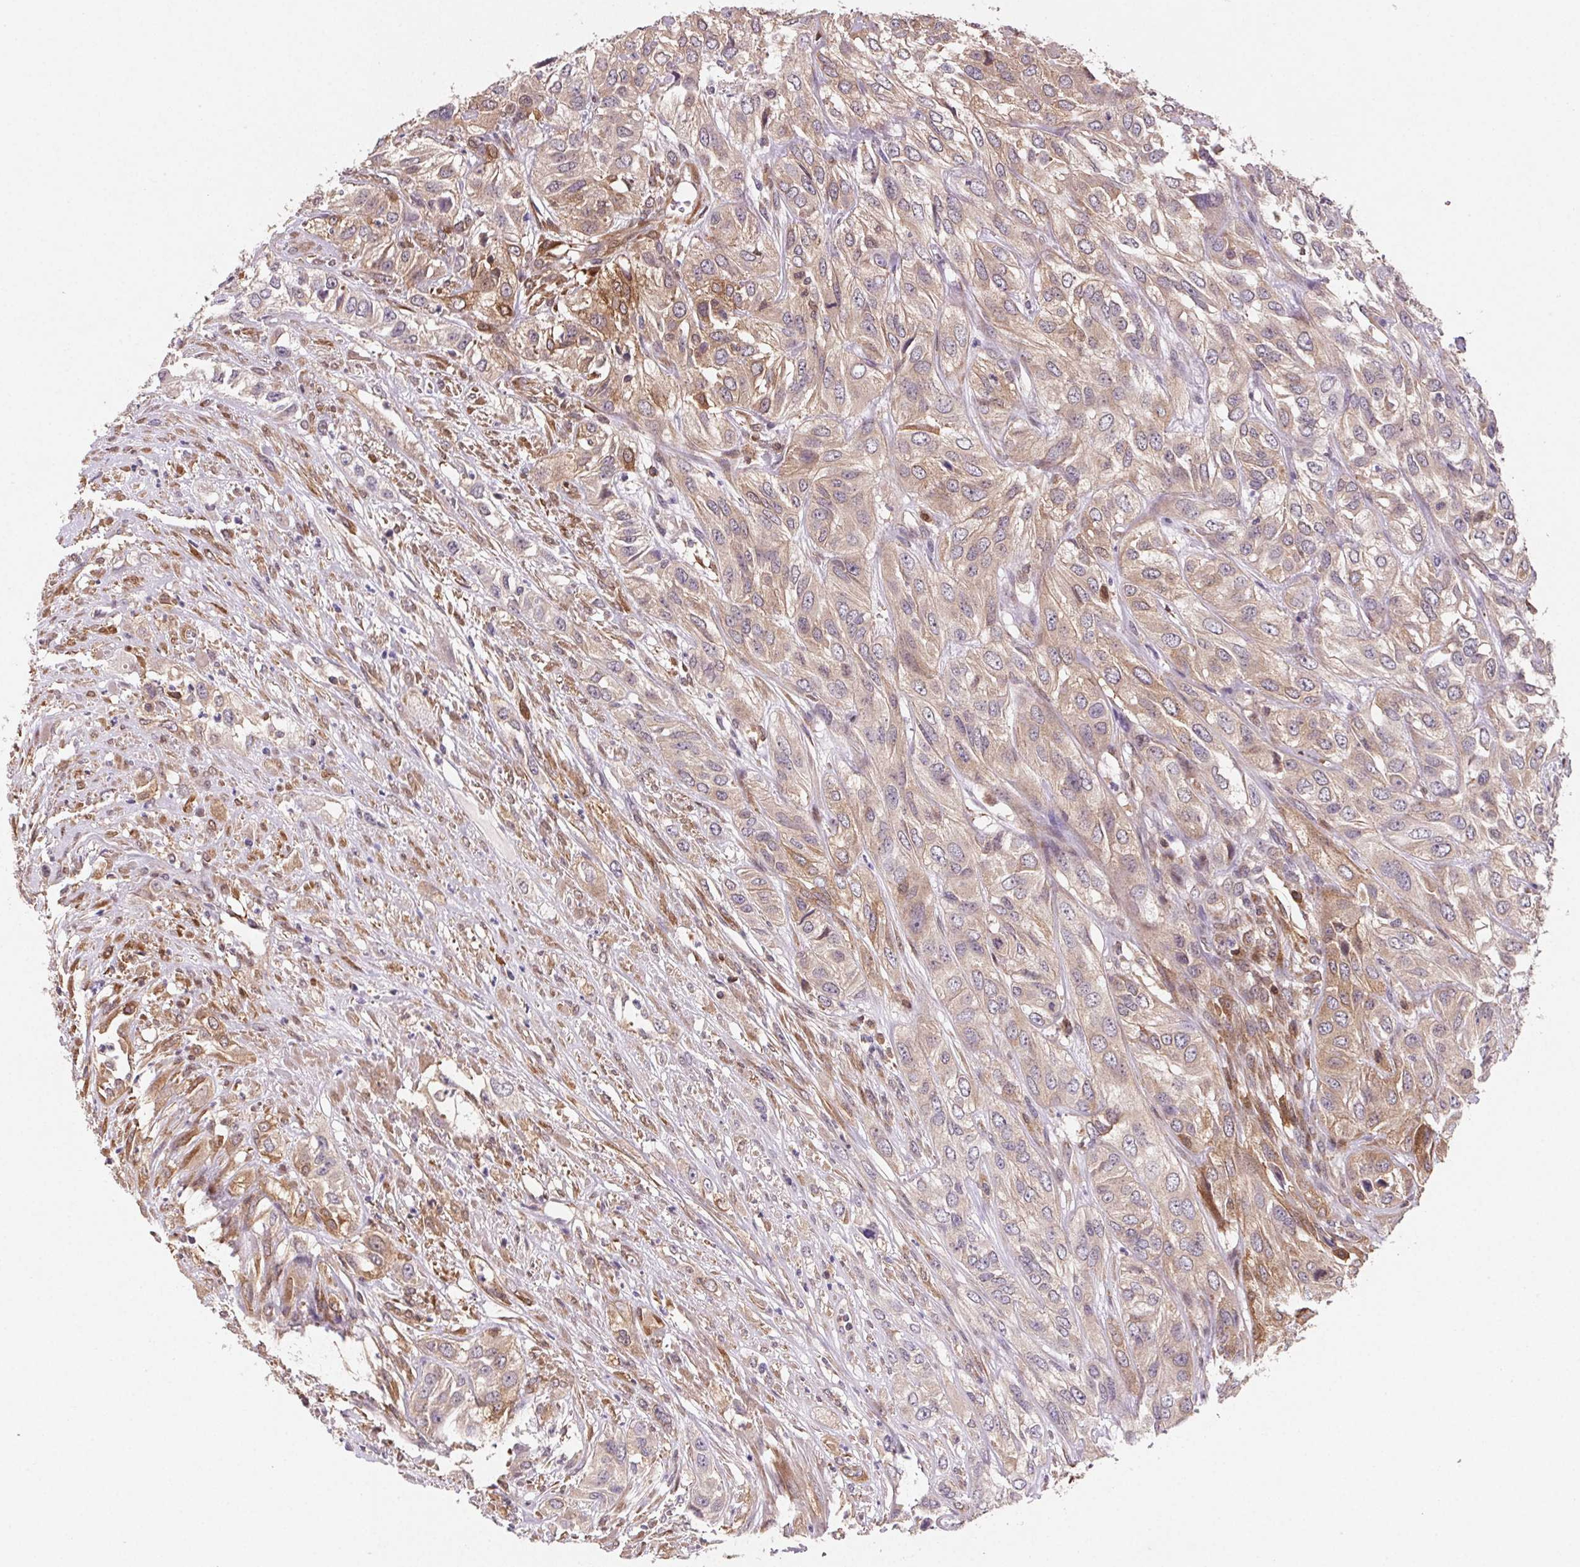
{"staining": {"intensity": "moderate", "quantity": "<25%", "location": "cytoplasmic/membranous"}, "tissue": "urothelial cancer", "cell_type": "Tumor cells", "image_type": "cancer", "snomed": [{"axis": "morphology", "description": "Urothelial carcinoma, High grade"}, {"axis": "topography", "description": "Urinary bladder"}], "caption": "An immunohistochemistry (IHC) micrograph of neoplastic tissue is shown. Protein staining in brown highlights moderate cytoplasmic/membranous positivity in high-grade urothelial carcinoma within tumor cells.", "gene": "GBP1", "patient": {"sex": "male", "age": 67}}